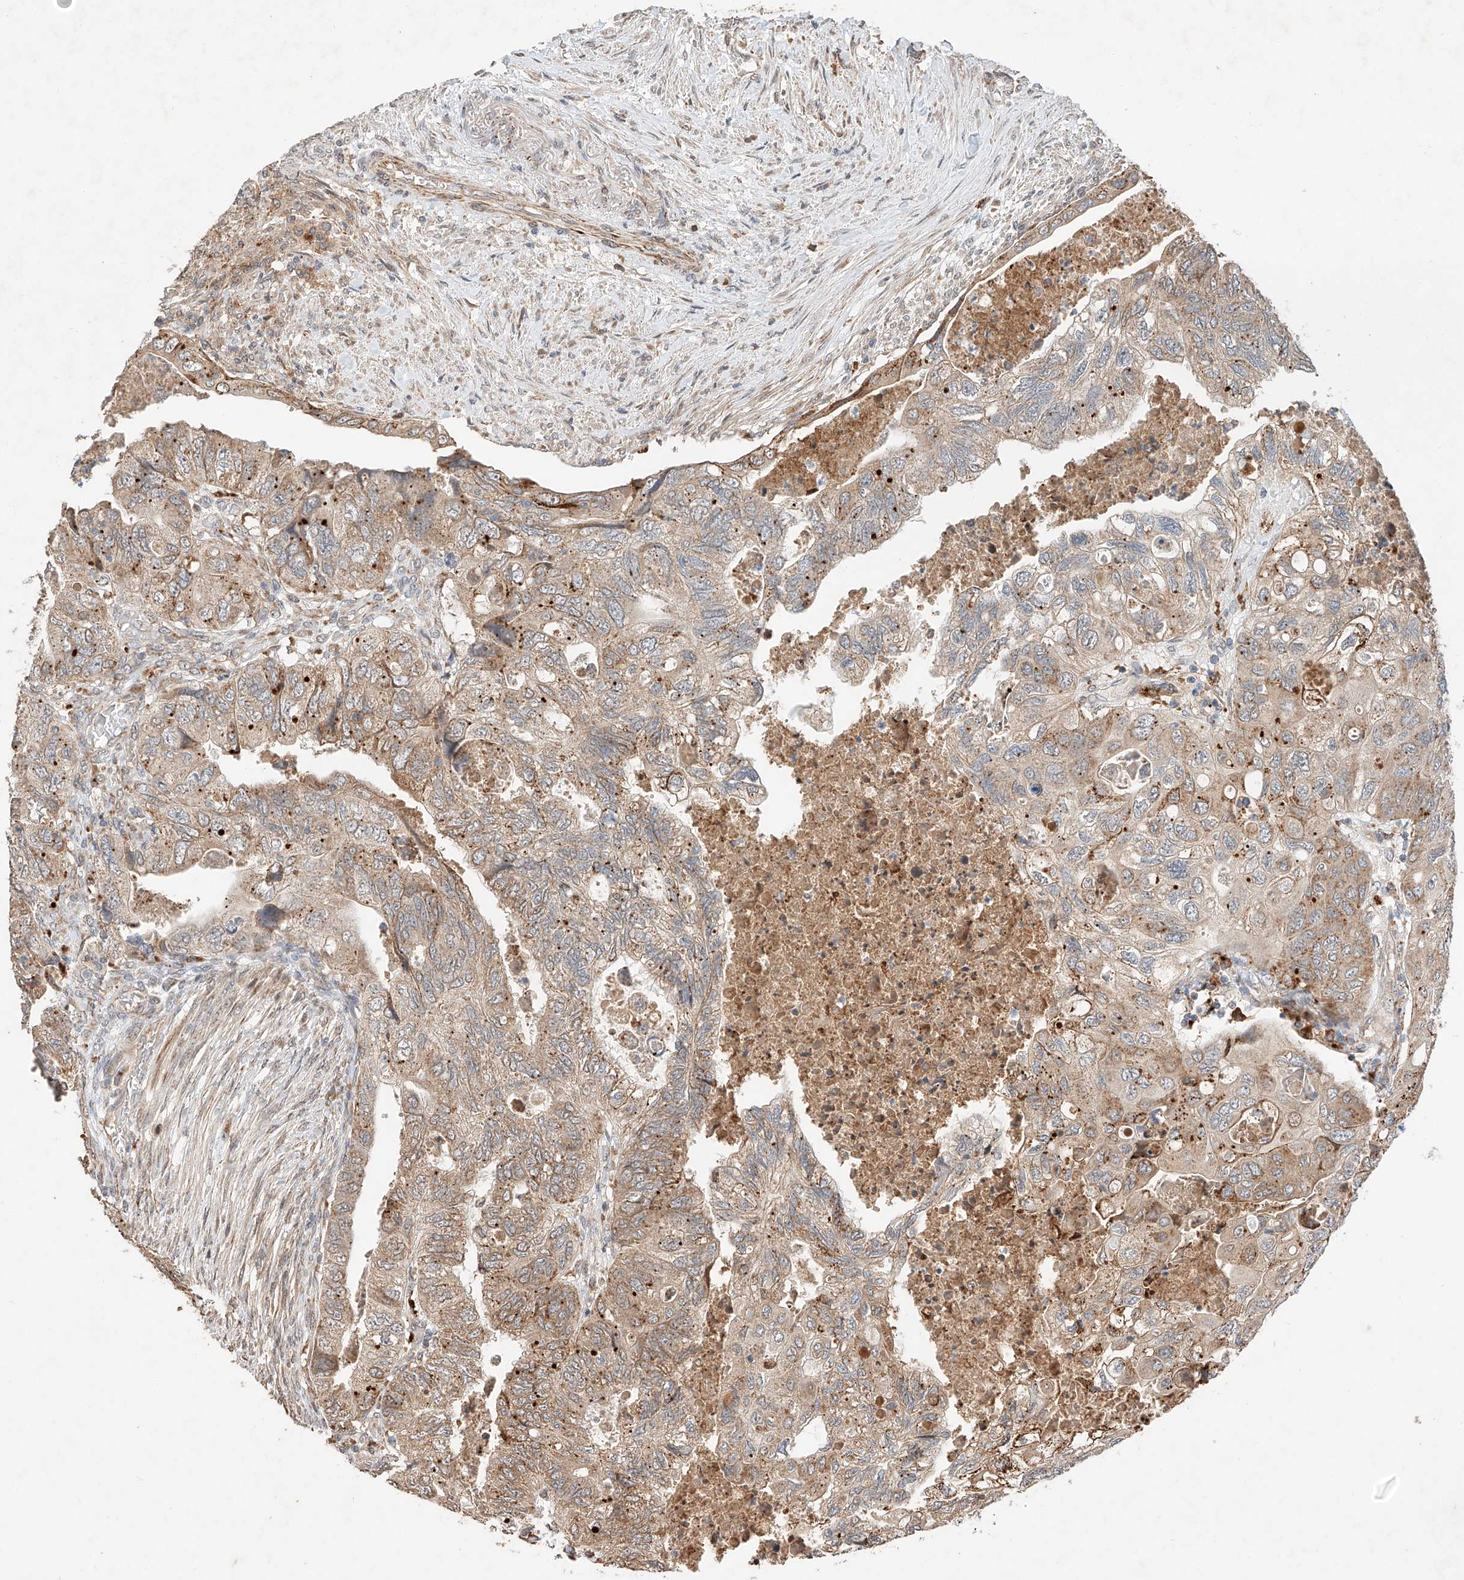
{"staining": {"intensity": "weak", "quantity": ">75%", "location": "cytoplasmic/membranous"}, "tissue": "colorectal cancer", "cell_type": "Tumor cells", "image_type": "cancer", "snomed": [{"axis": "morphology", "description": "Adenocarcinoma, NOS"}, {"axis": "topography", "description": "Rectum"}], "caption": "High-power microscopy captured an immunohistochemistry (IHC) photomicrograph of adenocarcinoma (colorectal), revealing weak cytoplasmic/membranous positivity in about >75% of tumor cells. Ihc stains the protein in brown and the nuclei are stained blue.", "gene": "SUSD6", "patient": {"sex": "male", "age": 63}}